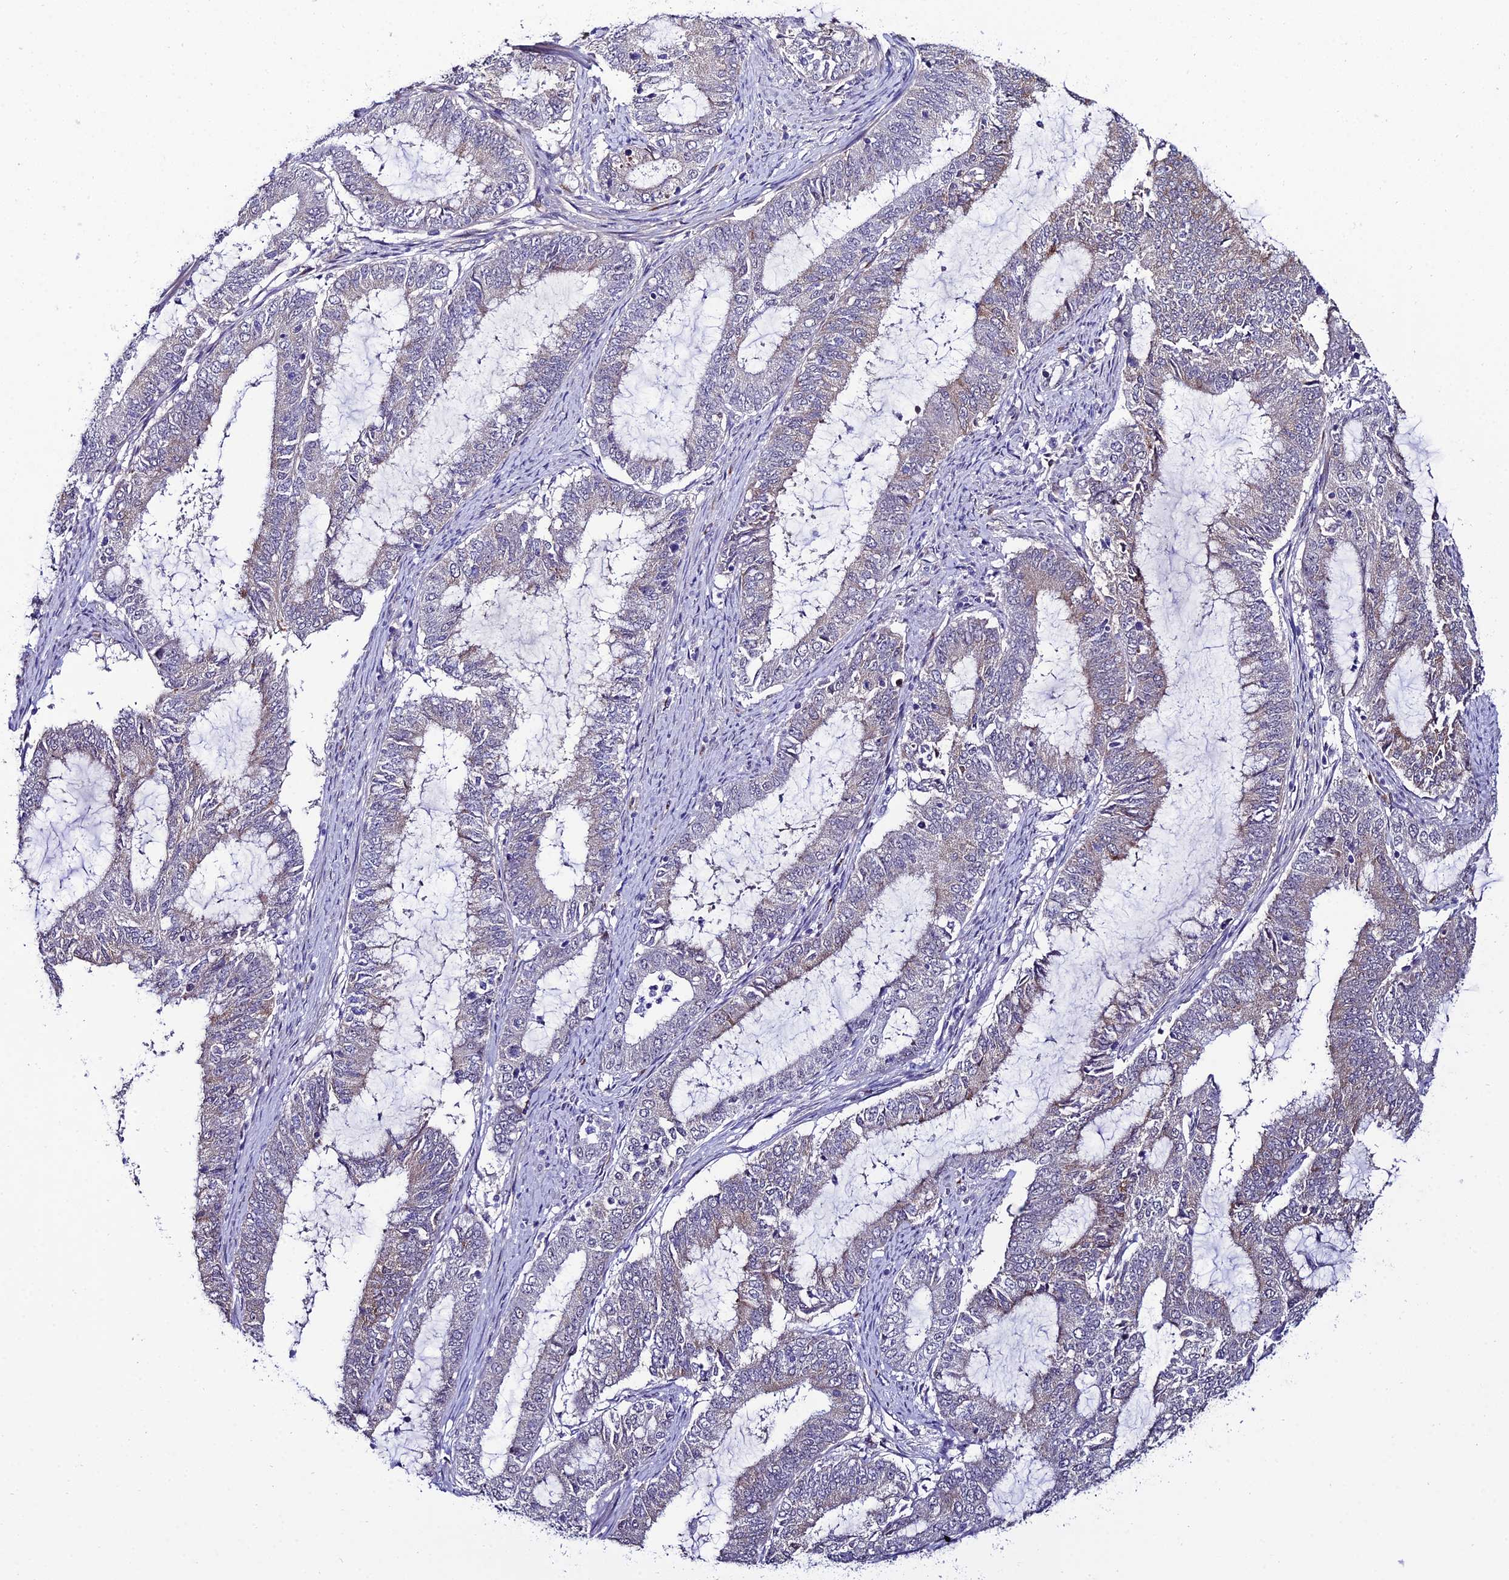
{"staining": {"intensity": "weak", "quantity": "<25%", "location": "cytoplasmic/membranous"}, "tissue": "endometrial cancer", "cell_type": "Tumor cells", "image_type": "cancer", "snomed": [{"axis": "morphology", "description": "Adenocarcinoma, NOS"}, {"axis": "topography", "description": "Endometrium"}], "caption": "Histopathology image shows no significant protein positivity in tumor cells of endometrial adenocarcinoma. The staining is performed using DAB (3,3'-diaminobenzidine) brown chromogen with nuclei counter-stained in using hematoxylin.", "gene": "SYT15", "patient": {"sex": "female", "age": 51}}